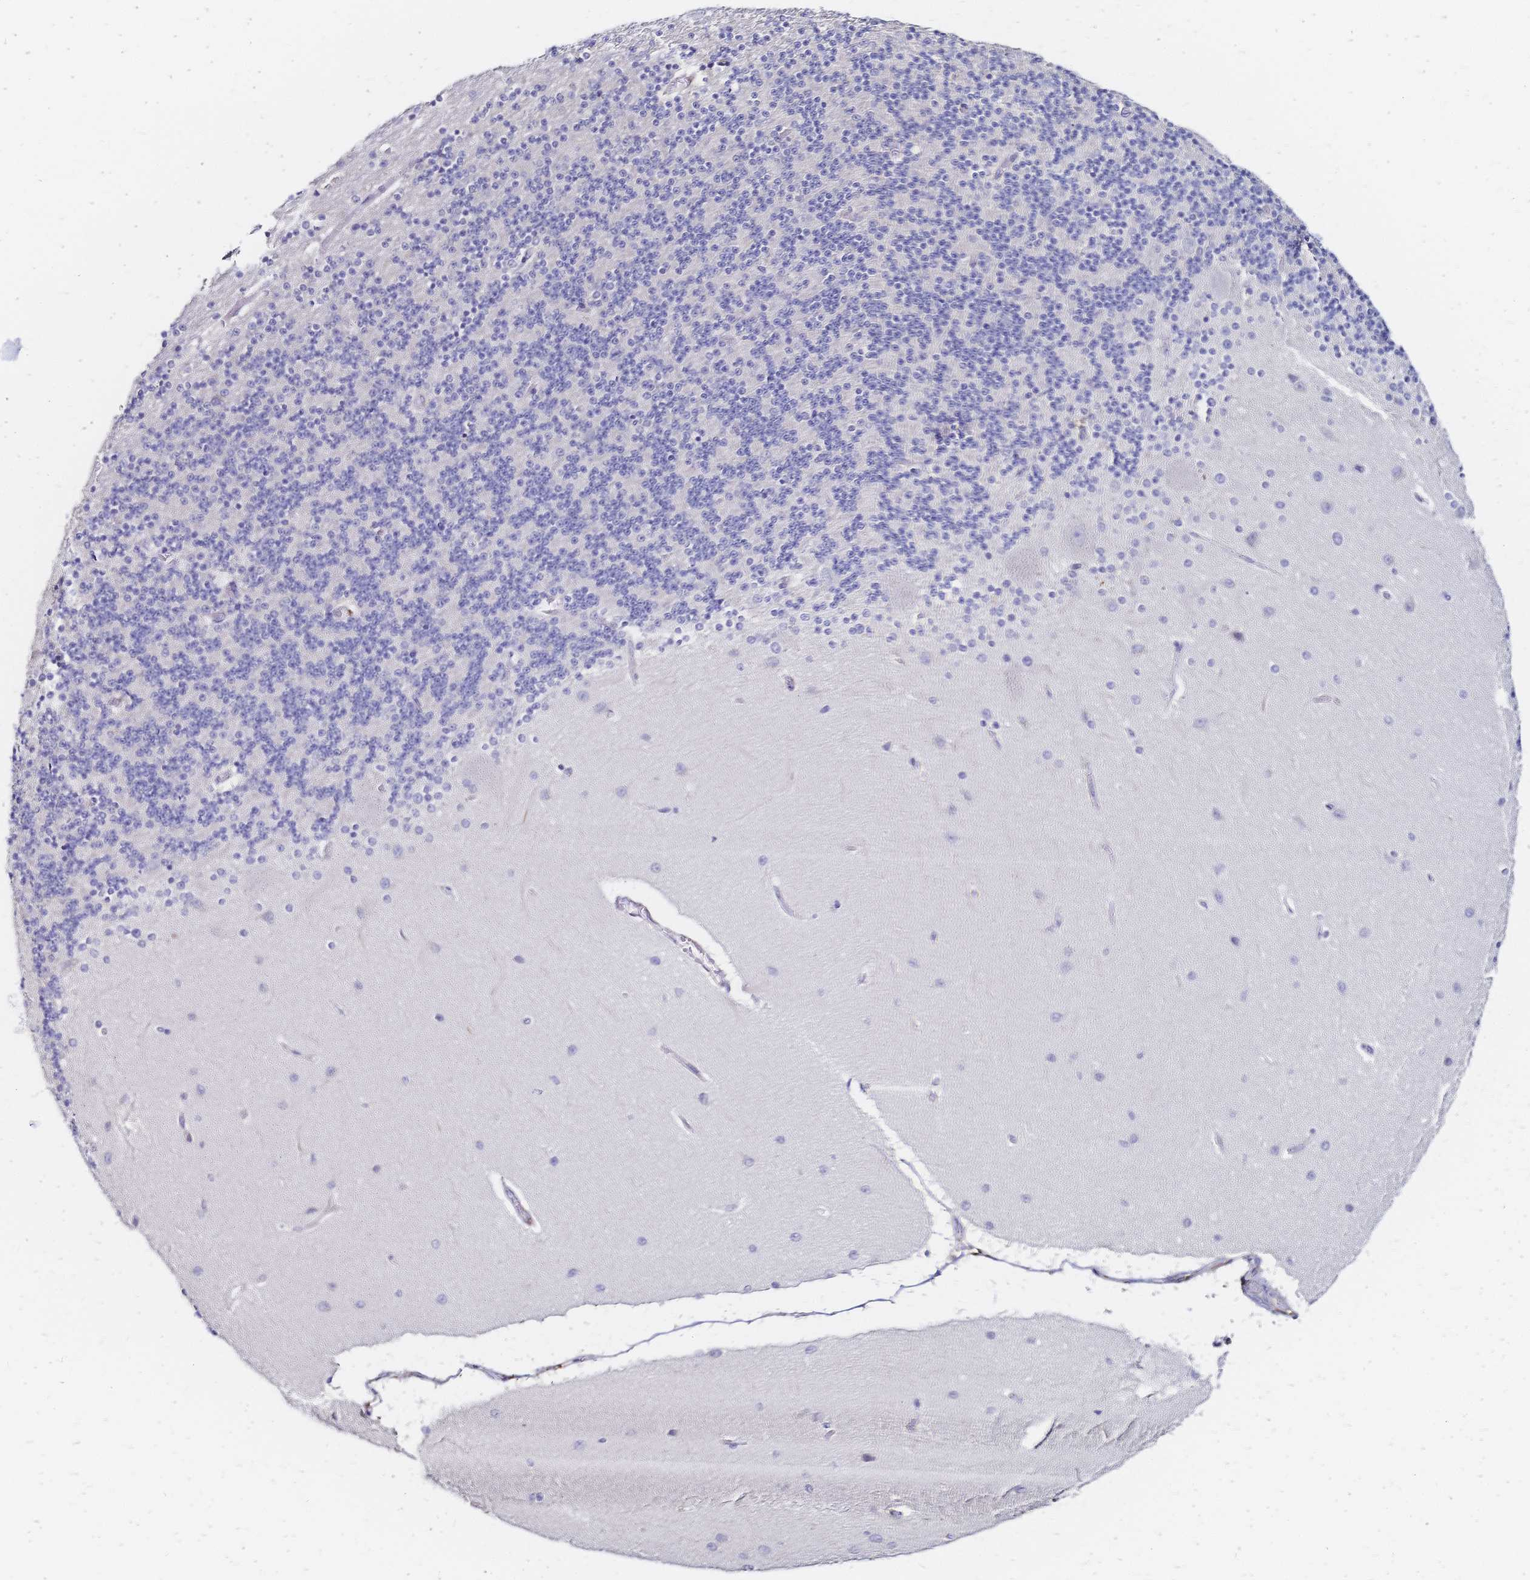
{"staining": {"intensity": "negative", "quantity": "none", "location": "none"}, "tissue": "cerebellum", "cell_type": "Cells in granular layer", "image_type": "normal", "snomed": [{"axis": "morphology", "description": "Normal tissue, NOS"}, {"axis": "topography", "description": "Cerebellum"}], "caption": "Immunohistochemistry (IHC) micrograph of benign cerebellum stained for a protein (brown), which shows no staining in cells in granular layer.", "gene": "SLC5A1", "patient": {"sex": "female", "age": 54}}